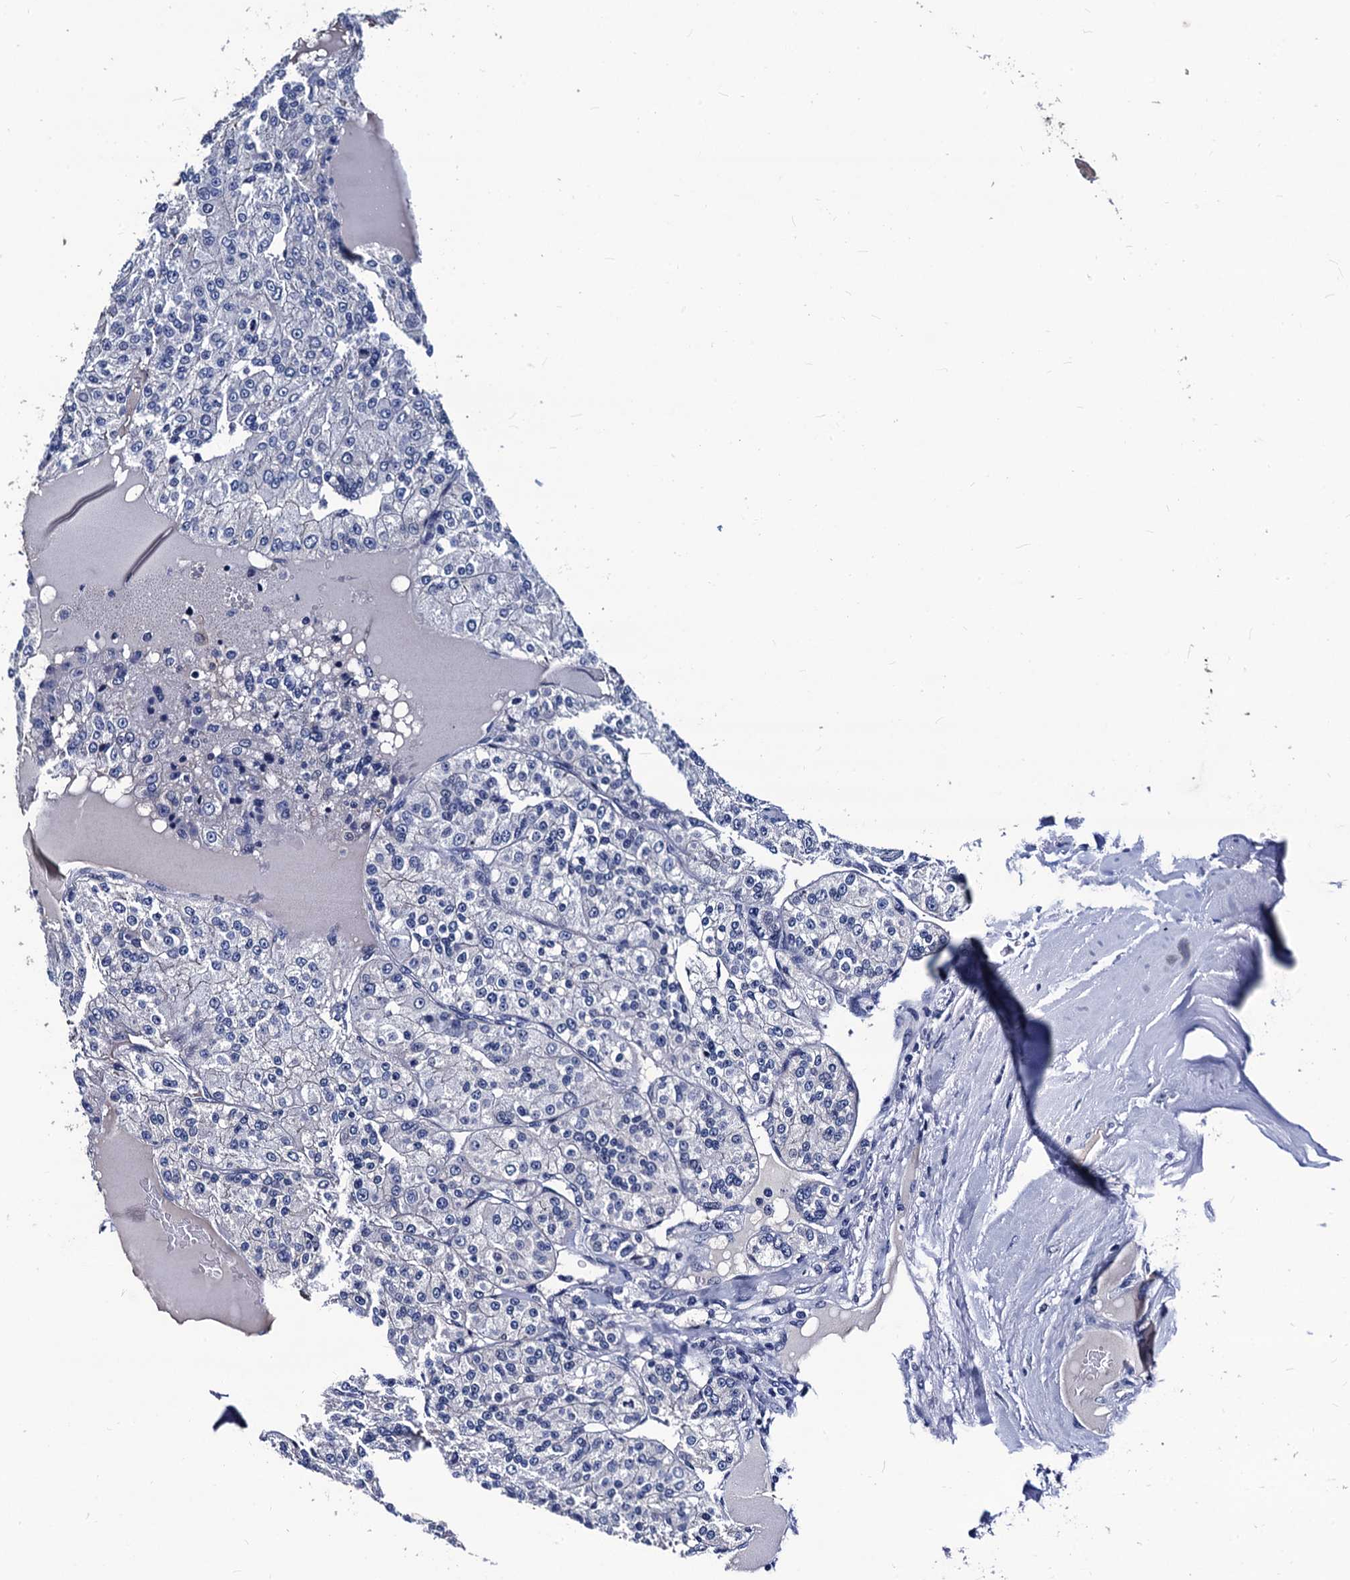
{"staining": {"intensity": "negative", "quantity": "none", "location": "none"}, "tissue": "renal cancer", "cell_type": "Tumor cells", "image_type": "cancer", "snomed": [{"axis": "morphology", "description": "Adenocarcinoma, NOS"}, {"axis": "topography", "description": "Kidney"}], "caption": "The image displays no staining of tumor cells in renal cancer. (DAB (3,3'-diaminobenzidine) immunohistochemistry, high magnification).", "gene": "LRRC30", "patient": {"sex": "female", "age": 63}}